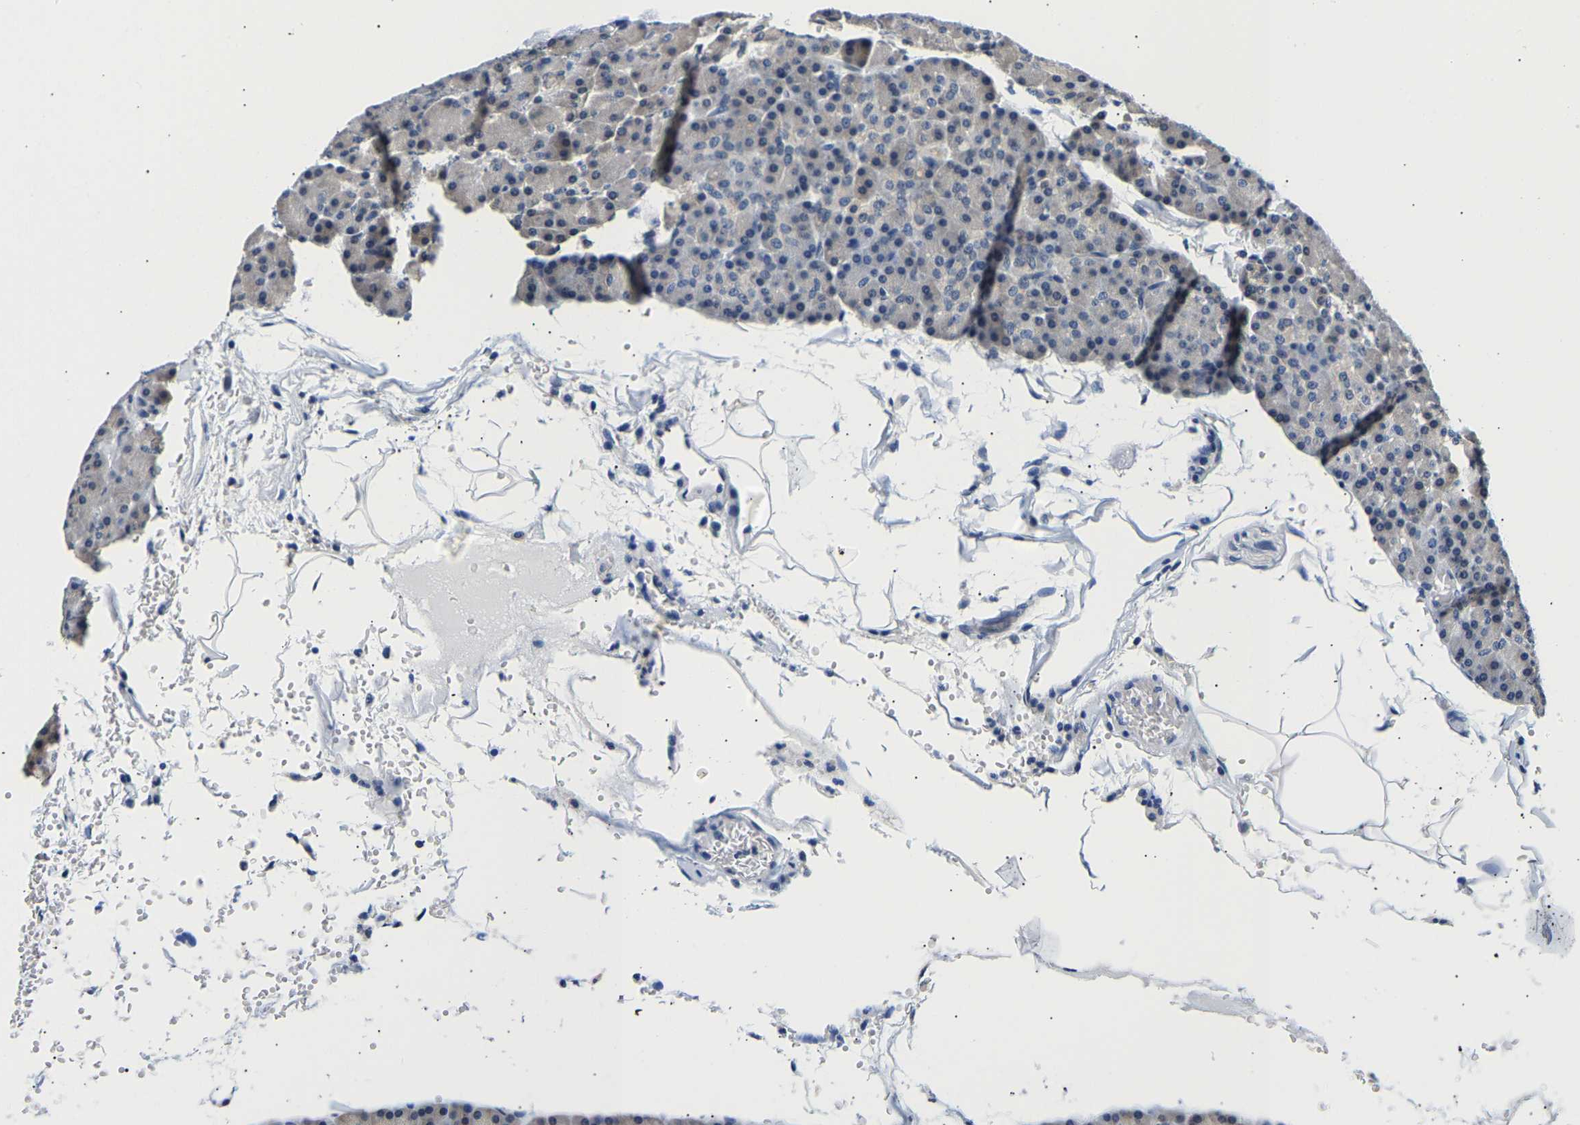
{"staining": {"intensity": "negative", "quantity": "none", "location": "none"}, "tissue": "pancreas", "cell_type": "Exocrine glandular cells", "image_type": "normal", "snomed": [{"axis": "morphology", "description": "Normal tissue, NOS"}, {"axis": "topography", "description": "Pancreas"}], "caption": "Immunohistochemical staining of normal pancreas exhibits no significant positivity in exocrine glandular cells. The staining is performed using DAB (3,3'-diaminobenzidine) brown chromogen with nuclei counter-stained in using hematoxylin.", "gene": "UCHL3", "patient": {"sex": "female", "age": 43}}